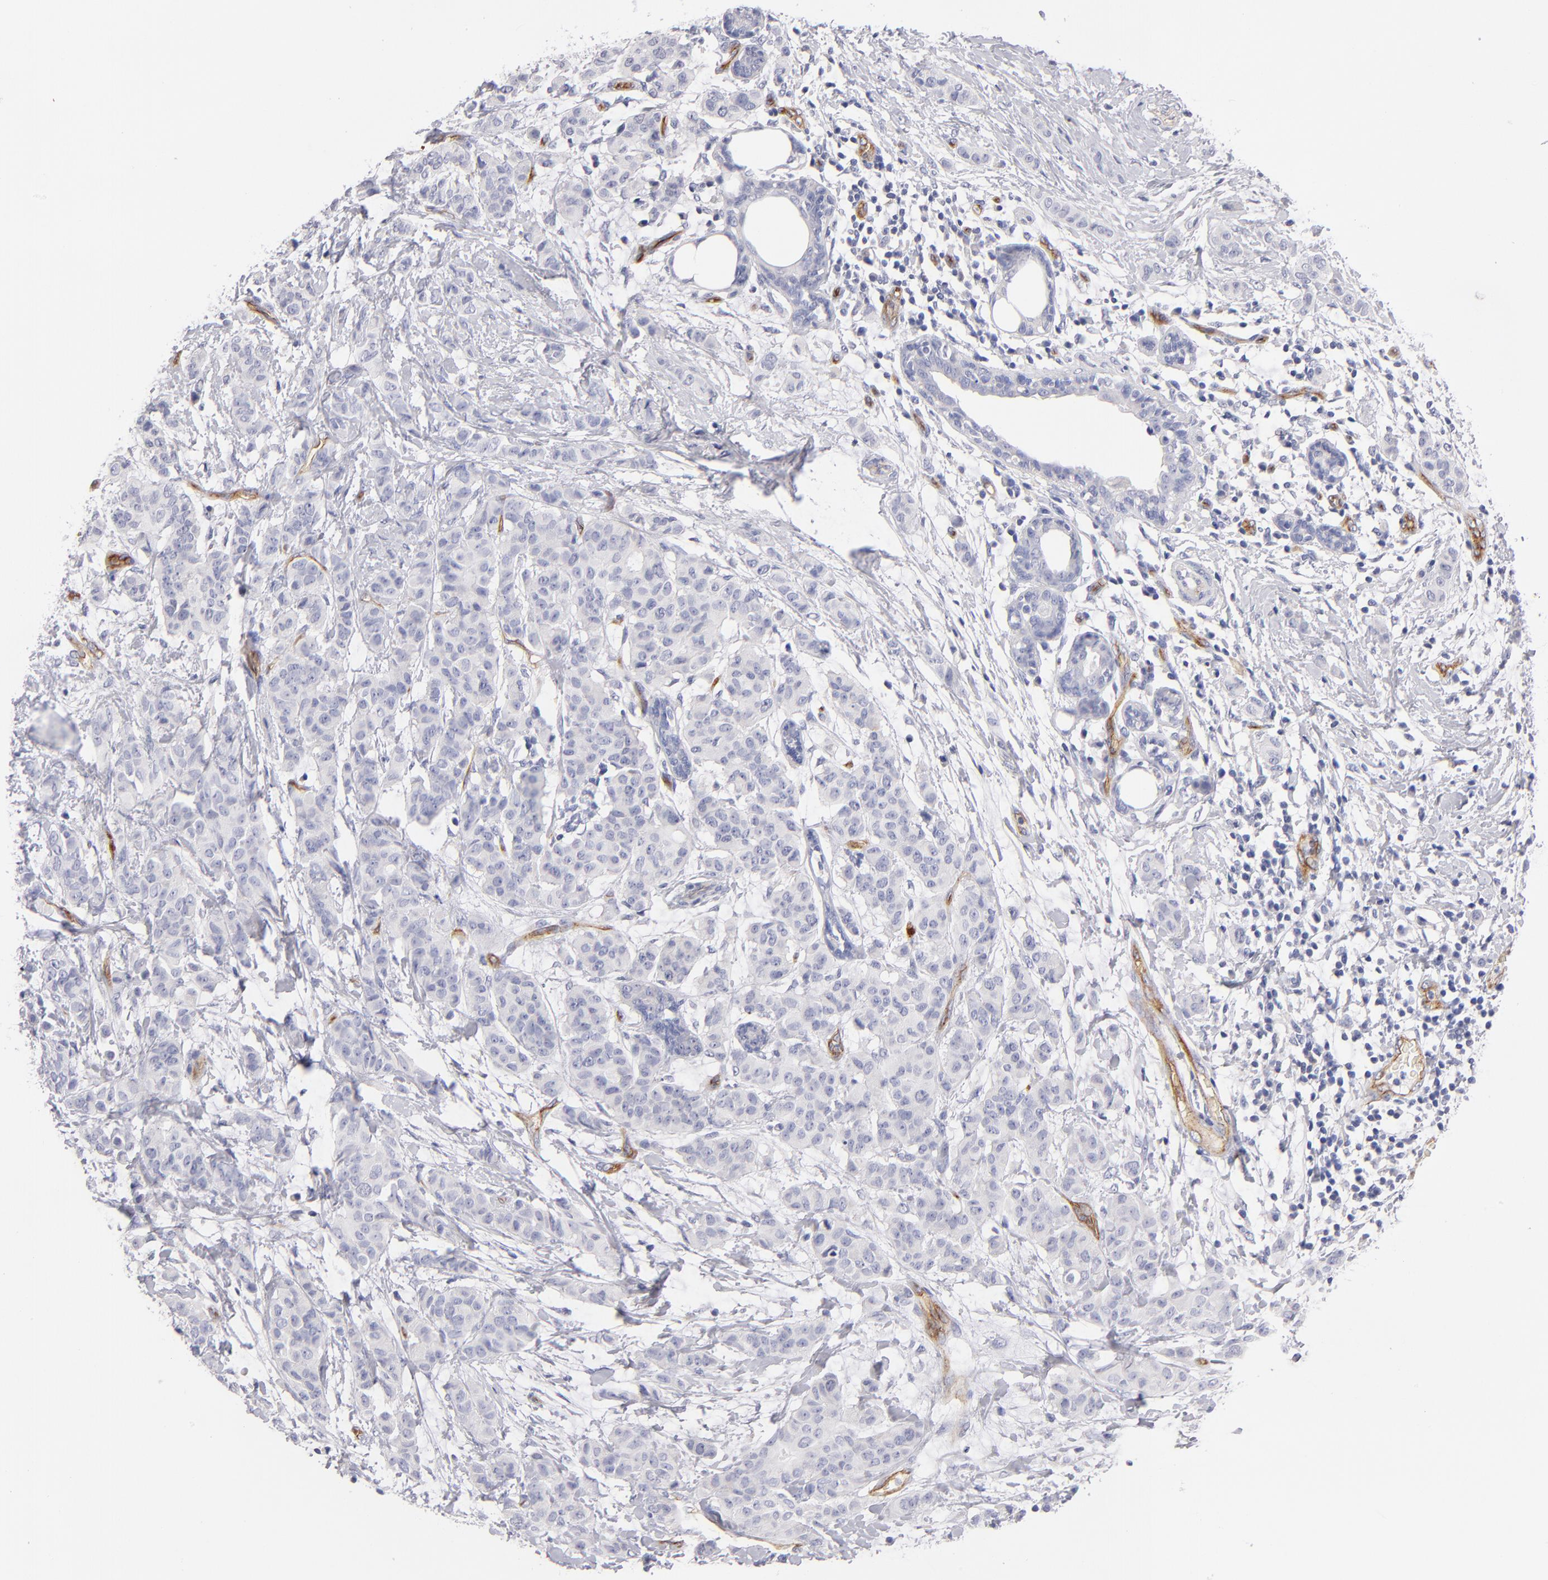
{"staining": {"intensity": "negative", "quantity": "none", "location": "none"}, "tissue": "breast cancer", "cell_type": "Tumor cells", "image_type": "cancer", "snomed": [{"axis": "morphology", "description": "Duct carcinoma"}, {"axis": "topography", "description": "Breast"}], "caption": "A photomicrograph of intraductal carcinoma (breast) stained for a protein reveals no brown staining in tumor cells.", "gene": "PLVAP", "patient": {"sex": "female", "age": 40}}